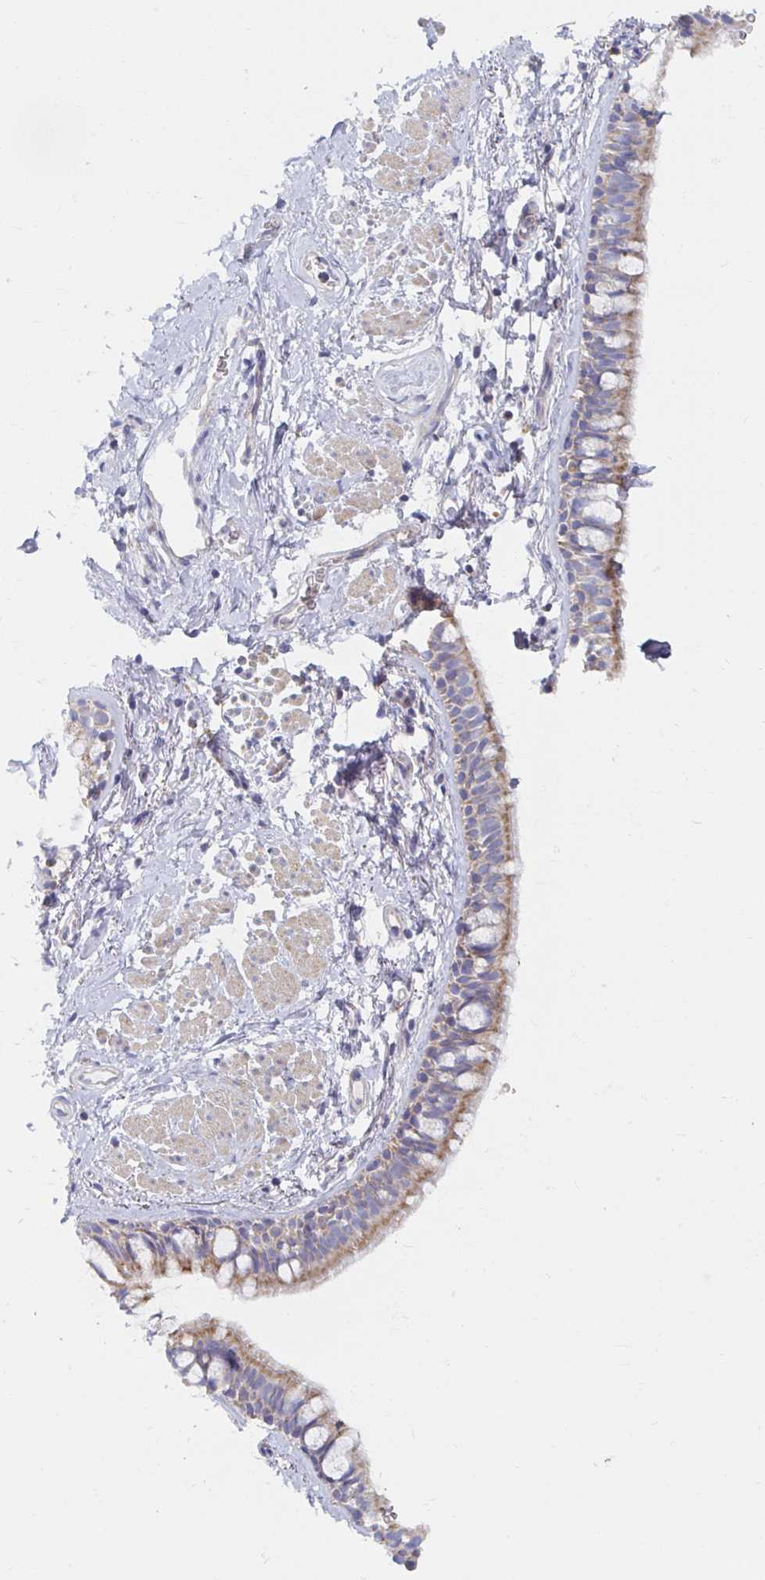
{"staining": {"intensity": "weak", "quantity": ">75%", "location": "cytoplasmic/membranous"}, "tissue": "bronchus", "cell_type": "Respiratory epithelial cells", "image_type": "normal", "snomed": [{"axis": "morphology", "description": "Normal tissue, NOS"}, {"axis": "topography", "description": "Lymph node"}, {"axis": "topography", "description": "Cartilage tissue"}, {"axis": "topography", "description": "Bronchus"}], "caption": "This micrograph demonstrates unremarkable bronchus stained with immunohistochemistry (IHC) to label a protein in brown. The cytoplasmic/membranous of respiratory epithelial cells show weak positivity for the protein. Nuclei are counter-stained blue.", "gene": "MAVS", "patient": {"sex": "female", "age": 70}}